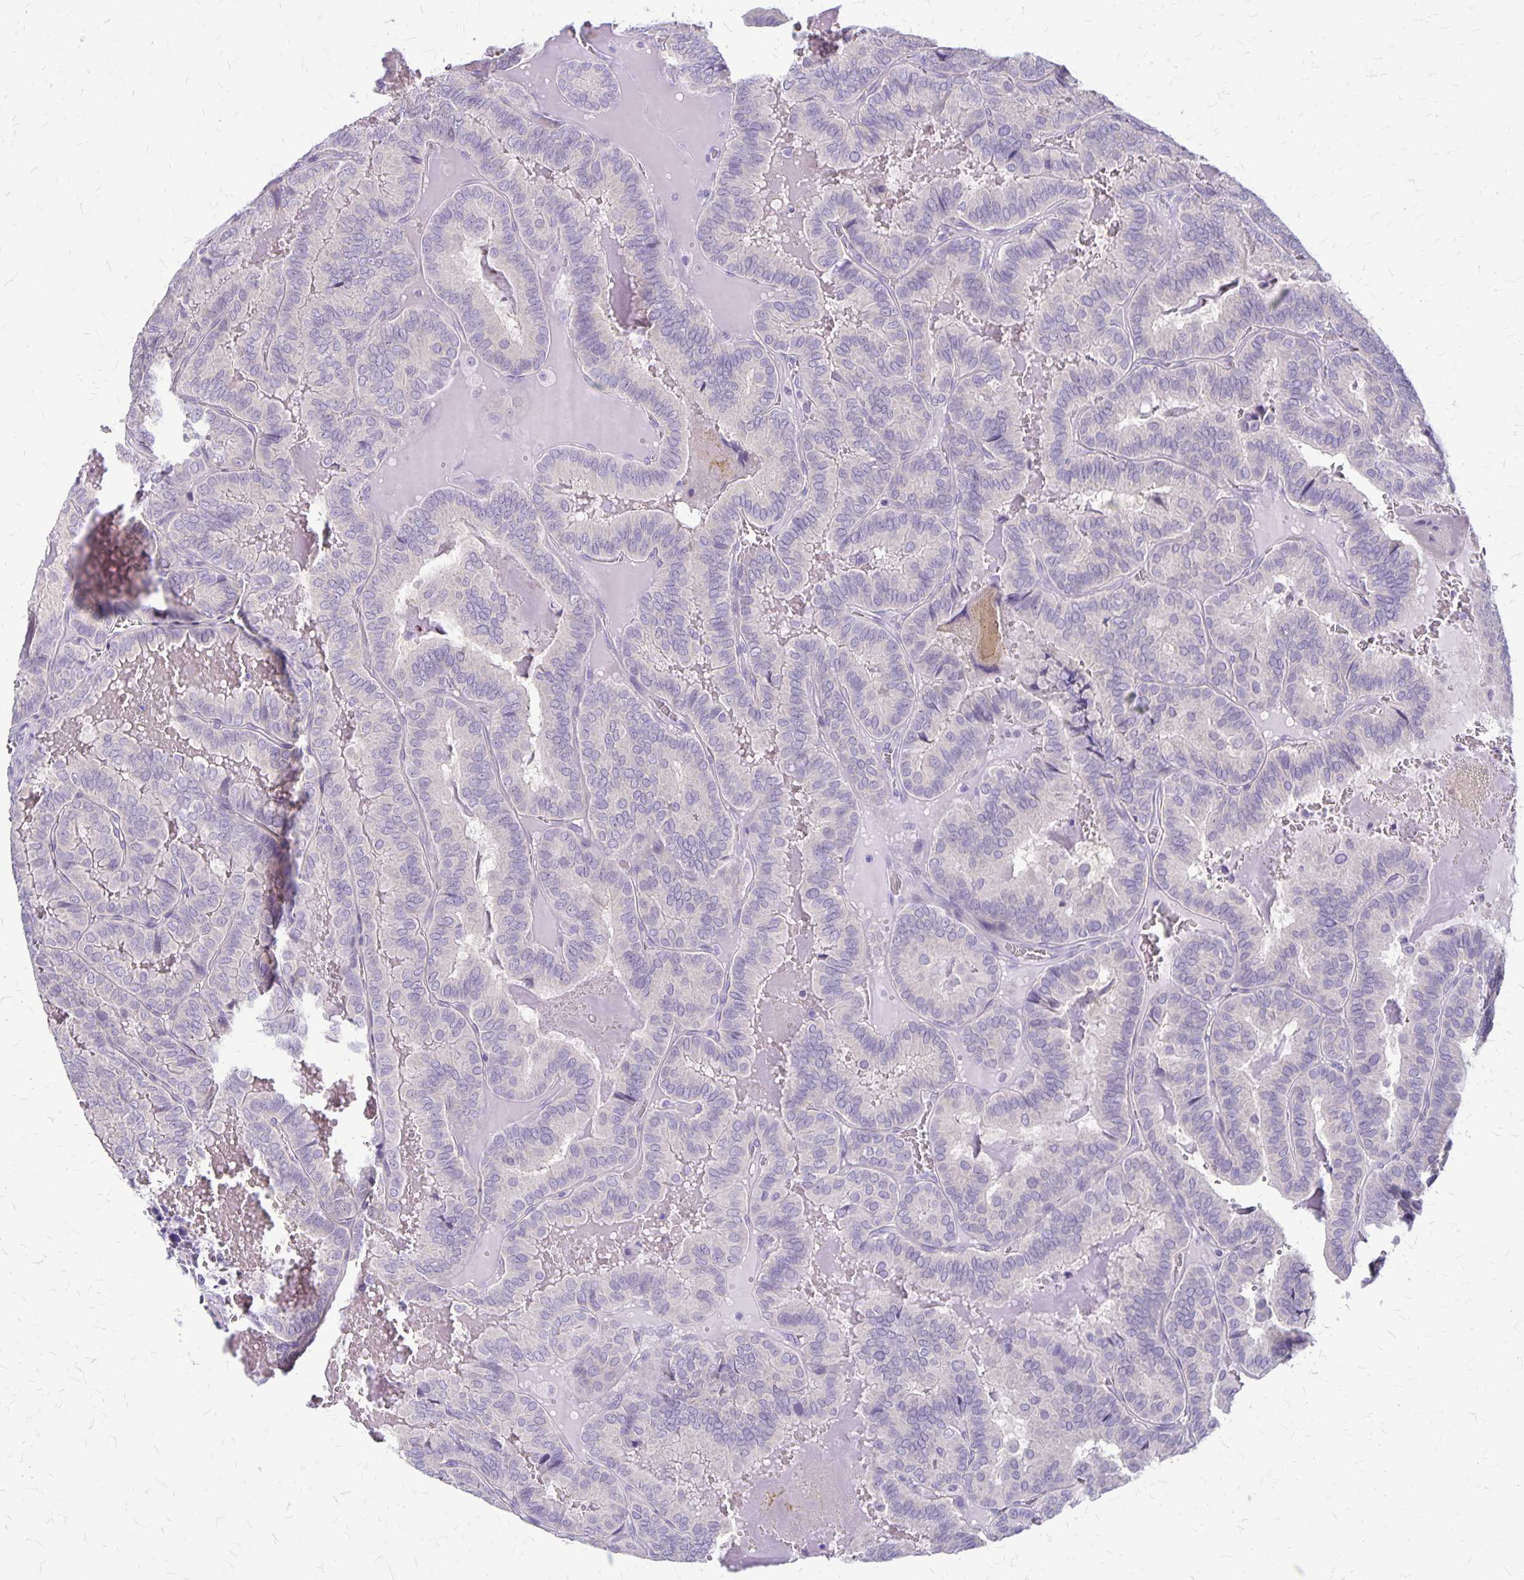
{"staining": {"intensity": "negative", "quantity": "none", "location": "none"}, "tissue": "thyroid cancer", "cell_type": "Tumor cells", "image_type": "cancer", "snomed": [{"axis": "morphology", "description": "Papillary adenocarcinoma, NOS"}, {"axis": "topography", "description": "Thyroid gland"}], "caption": "Thyroid cancer was stained to show a protein in brown. There is no significant positivity in tumor cells. (DAB immunohistochemistry with hematoxylin counter stain).", "gene": "PLXNB3", "patient": {"sex": "female", "age": 75}}